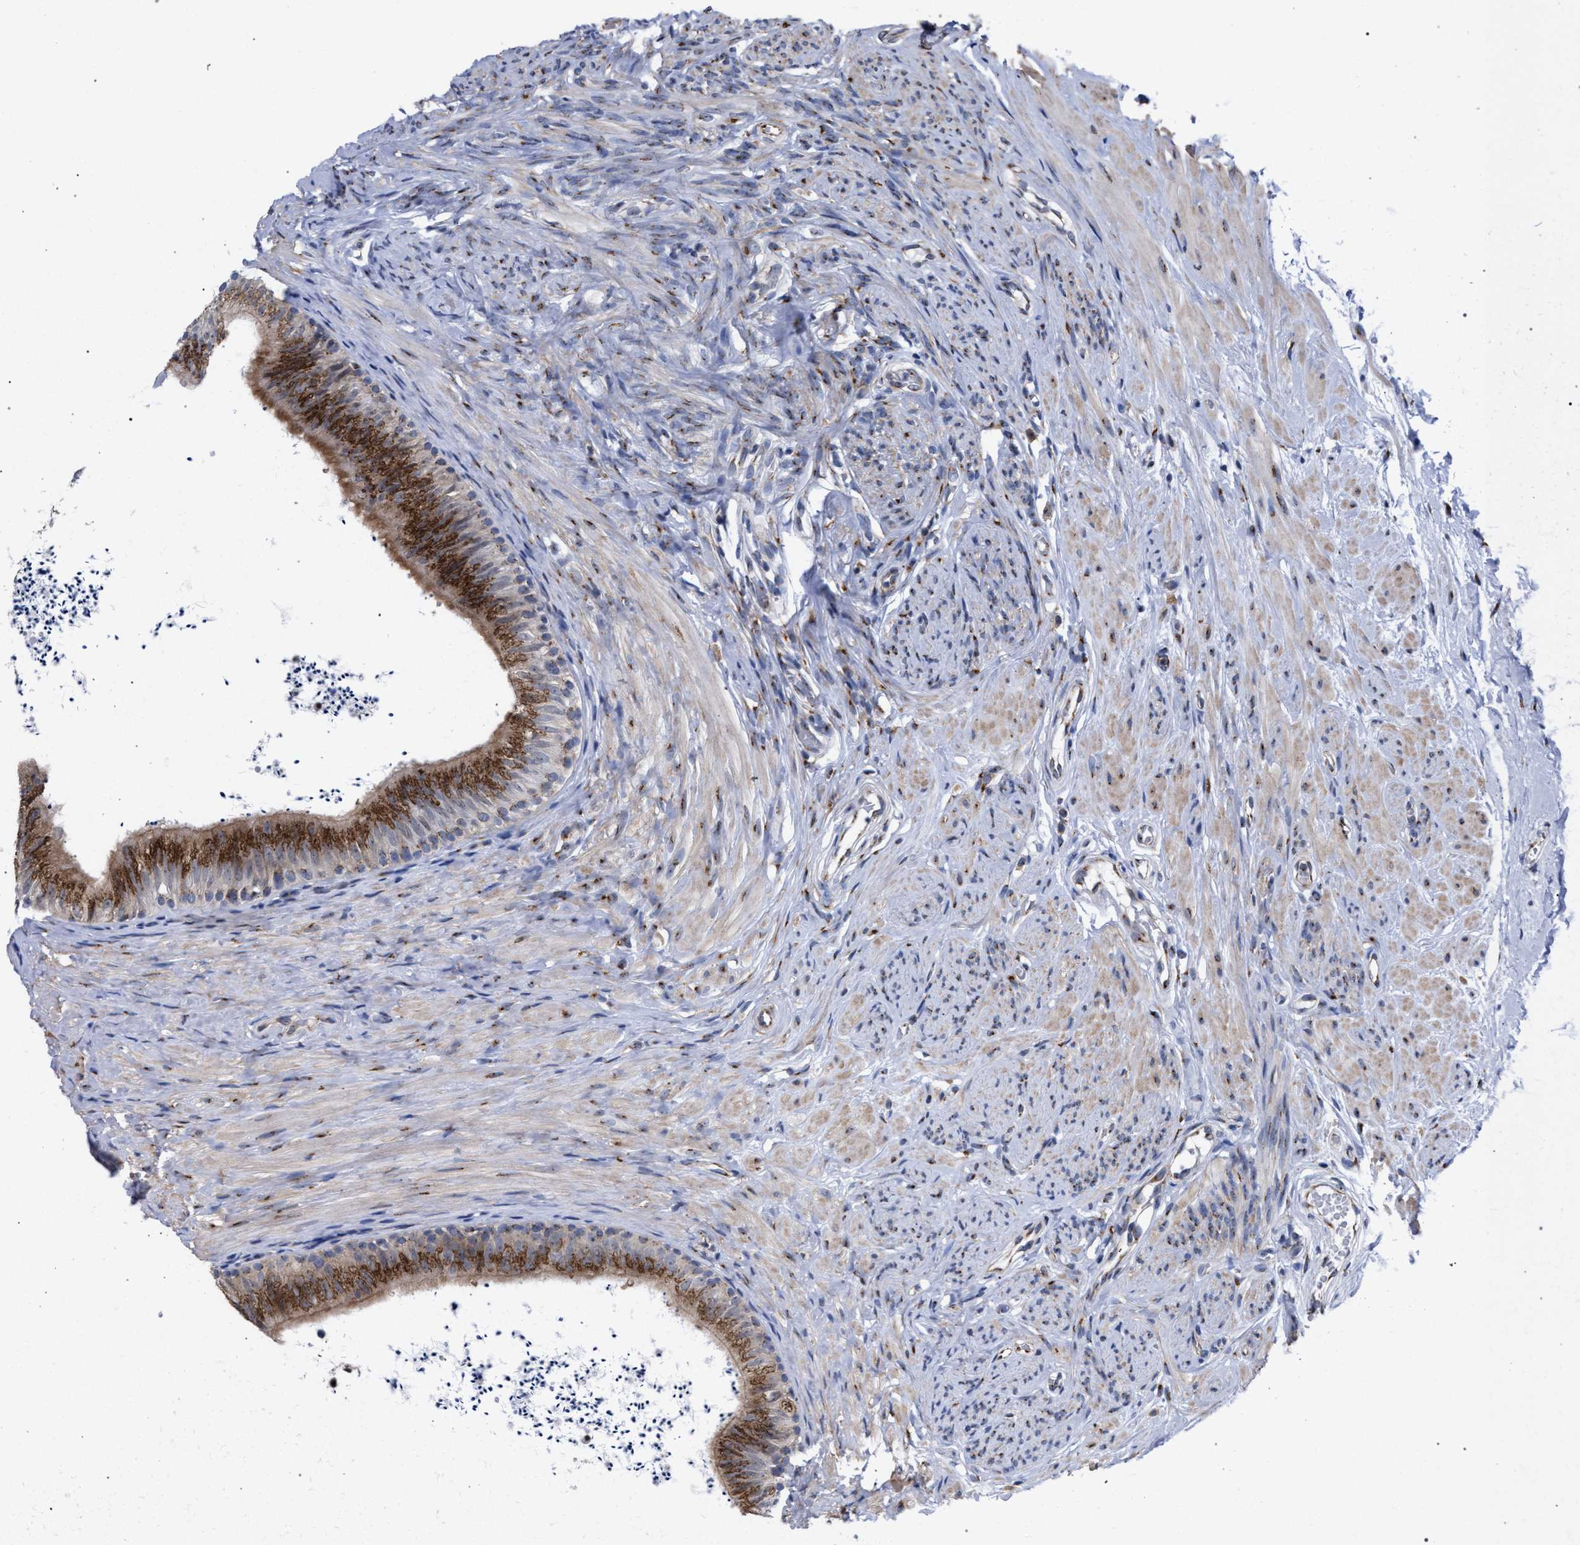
{"staining": {"intensity": "moderate", "quantity": ">75%", "location": "cytoplasmic/membranous"}, "tissue": "epididymis", "cell_type": "Glandular cells", "image_type": "normal", "snomed": [{"axis": "morphology", "description": "Normal tissue, NOS"}, {"axis": "topography", "description": "Epididymis"}], "caption": "DAB (3,3'-diaminobenzidine) immunohistochemical staining of normal human epididymis displays moderate cytoplasmic/membranous protein expression in approximately >75% of glandular cells.", "gene": "GOLGA2", "patient": {"sex": "male", "age": 56}}